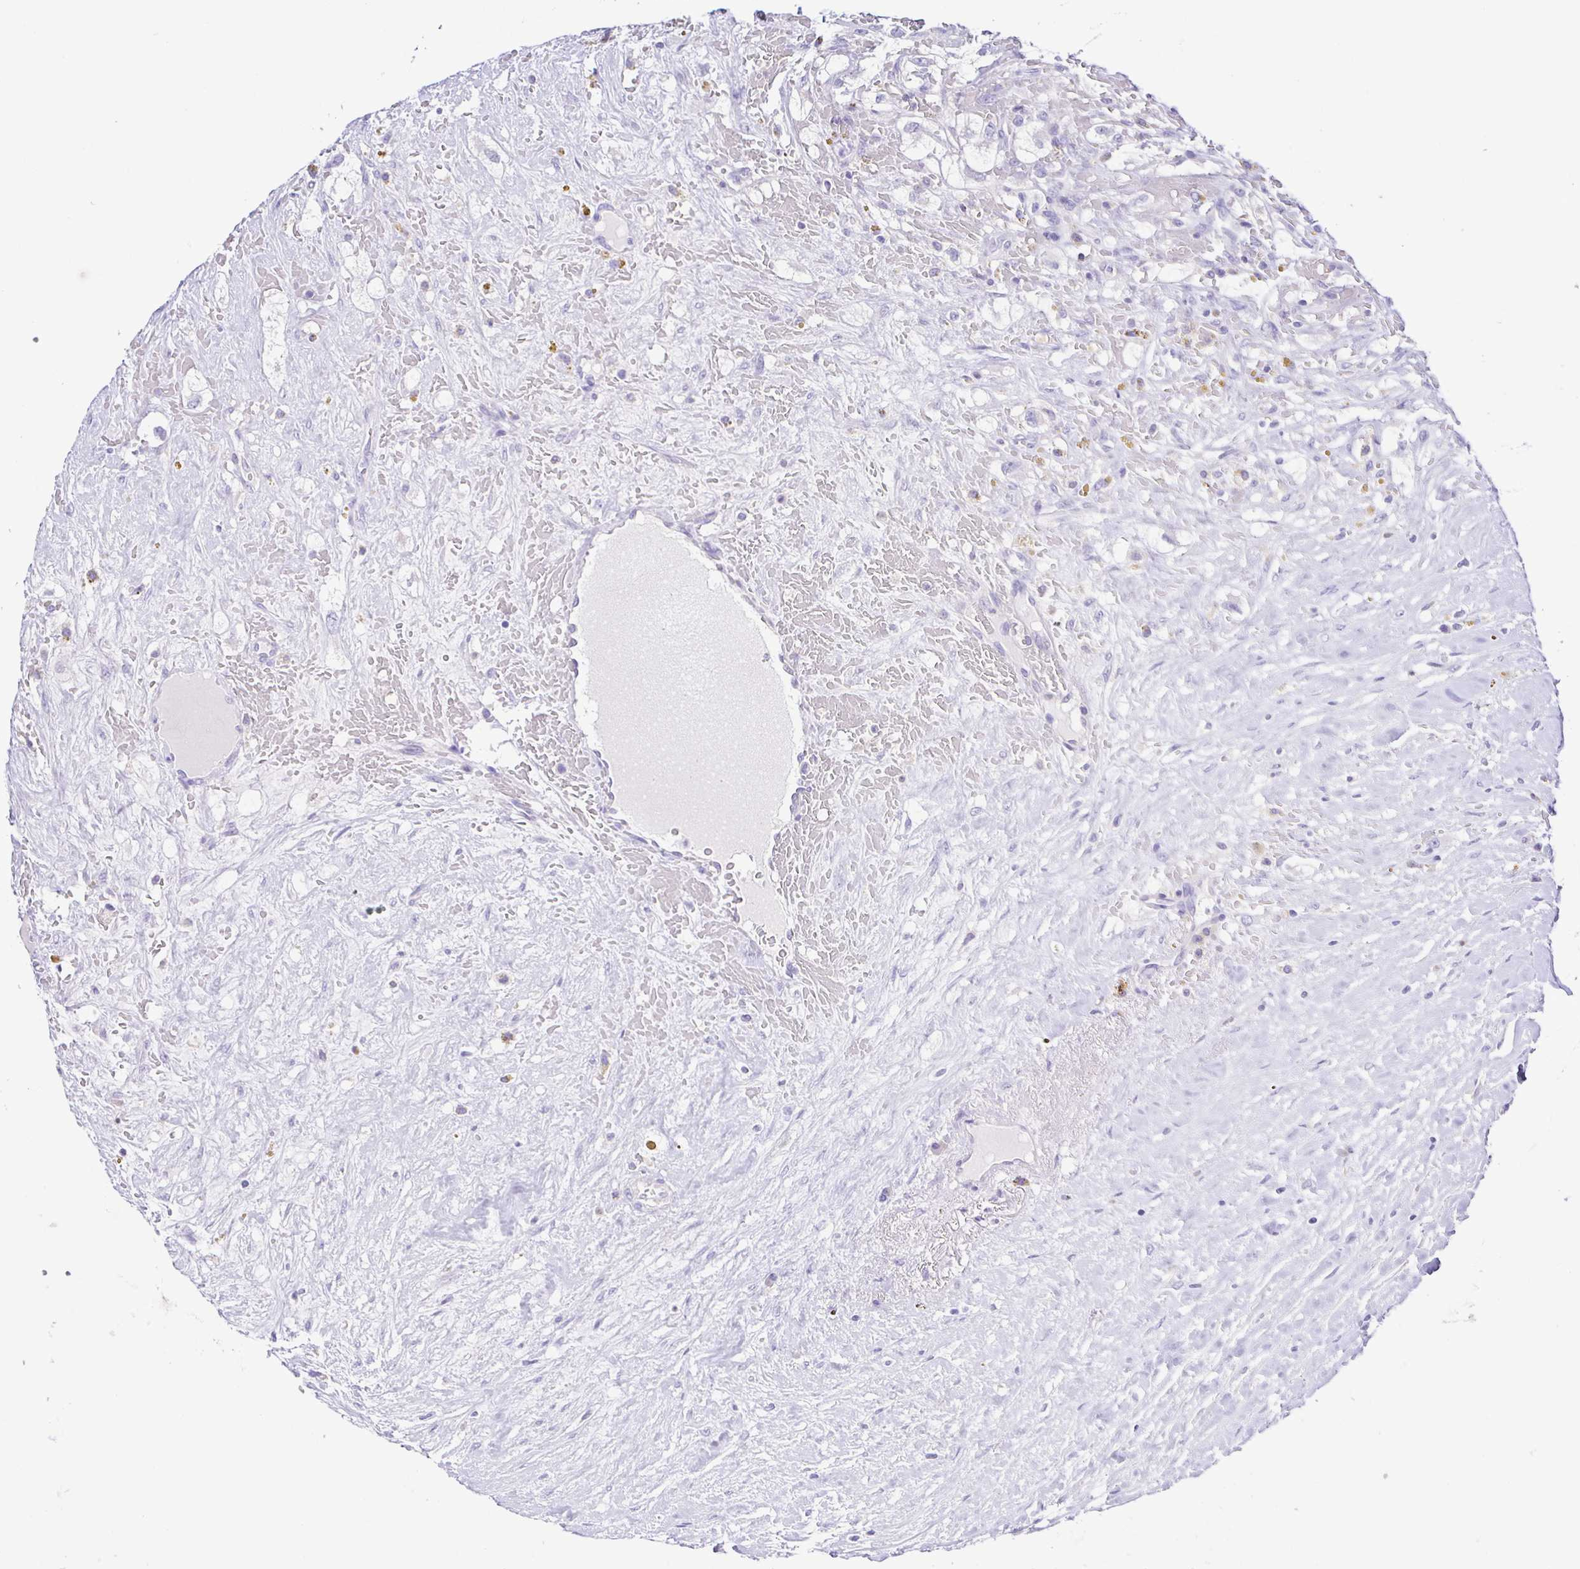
{"staining": {"intensity": "negative", "quantity": "none", "location": "none"}, "tissue": "renal cancer", "cell_type": "Tumor cells", "image_type": "cancer", "snomed": [{"axis": "morphology", "description": "Adenocarcinoma, NOS"}, {"axis": "topography", "description": "Kidney"}], "caption": "A micrograph of human renal adenocarcinoma is negative for staining in tumor cells.", "gene": "CD72", "patient": {"sex": "male", "age": 59}}